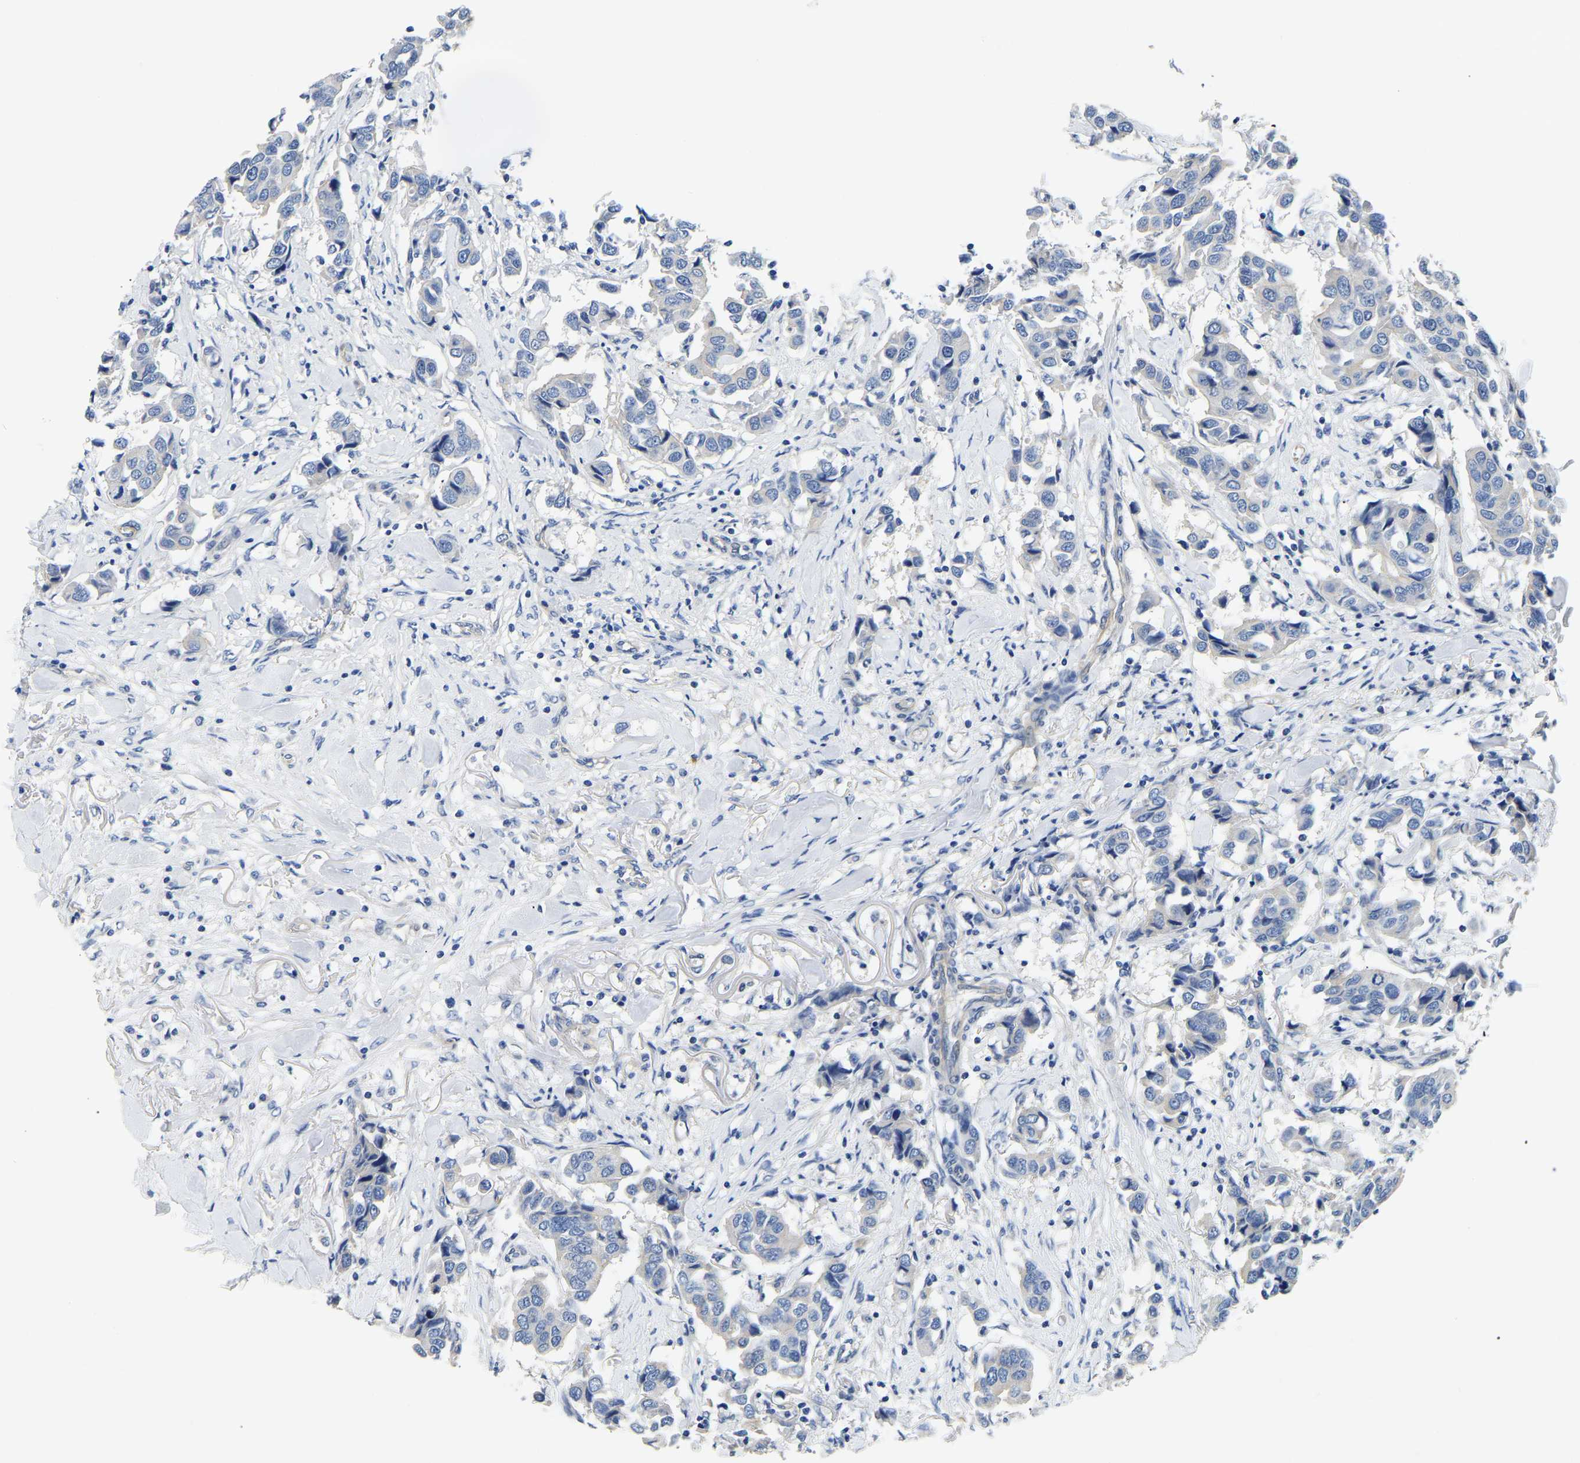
{"staining": {"intensity": "negative", "quantity": "none", "location": "none"}, "tissue": "breast cancer", "cell_type": "Tumor cells", "image_type": "cancer", "snomed": [{"axis": "morphology", "description": "Duct carcinoma"}, {"axis": "topography", "description": "Breast"}], "caption": "Photomicrograph shows no significant protein positivity in tumor cells of breast cancer. The staining was performed using DAB (3,3'-diaminobenzidine) to visualize the protein expression in brown, while the nuclei were stained in blue with hematoxylin (Magnification: 20x).", "gene": "CSDE1", "patient": {"sex": "female", "age": 80}}